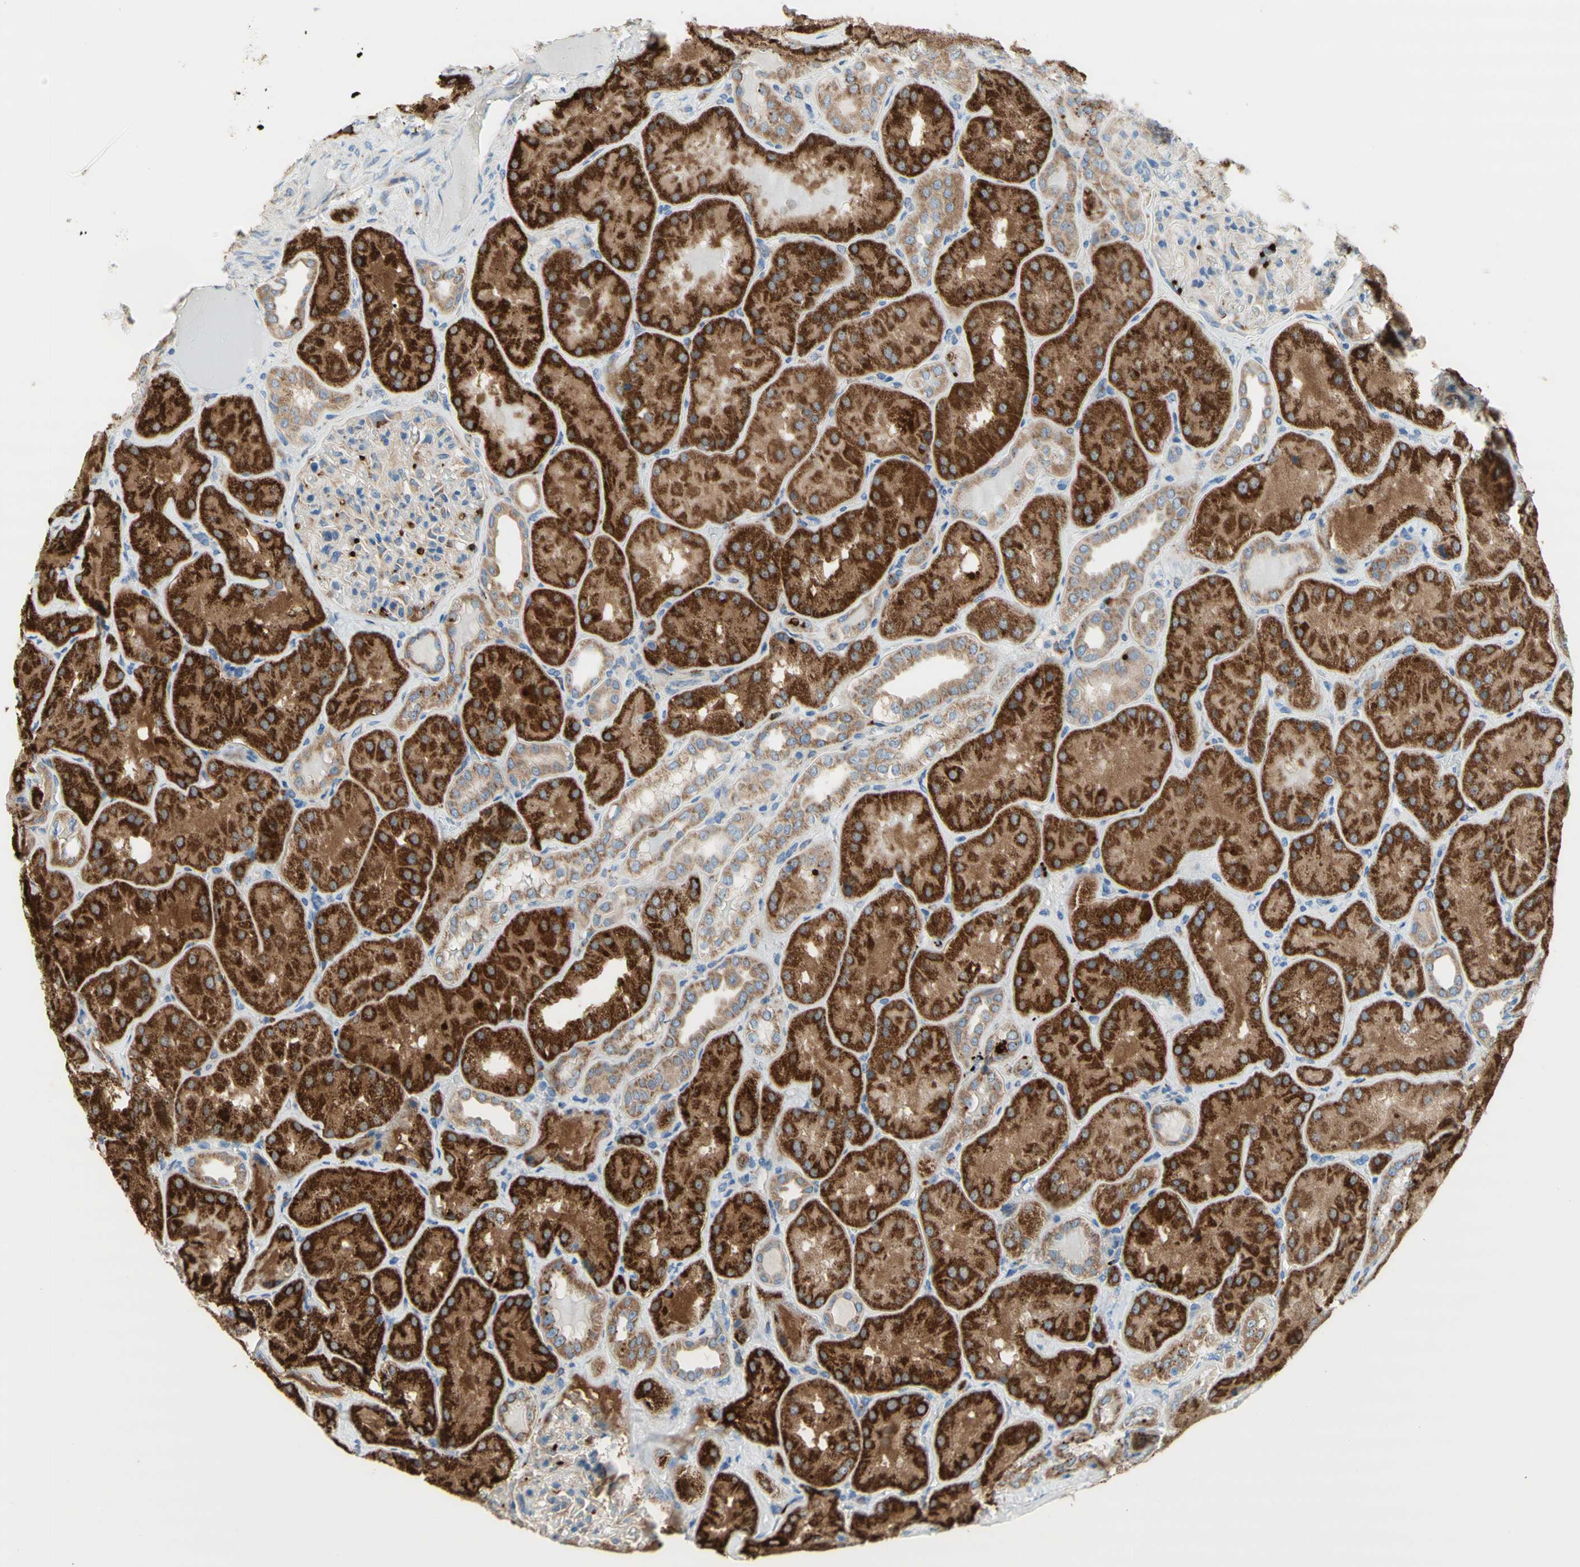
{"staining": {"intensity": "strong", "quantity": "<25%", "location": "cytoplasmic/membranous"}, "tissue": "kidney", "cell_type": "Cells in glomeruli", "image_type": "normal", "snomed": [{"axis": "morphology", "description": "Normal tissue, NOS"}, {"axis": "topography", "description": "Kidney"}], "caption": "About <25% of cells in glomeruli in normal kidney demonstrate strong cytoplasmic/membranous protein expression as visualized by brown immunohistochemical staining.", "gene": "URB2", "patient": {"sex": "female", "age": 56}}